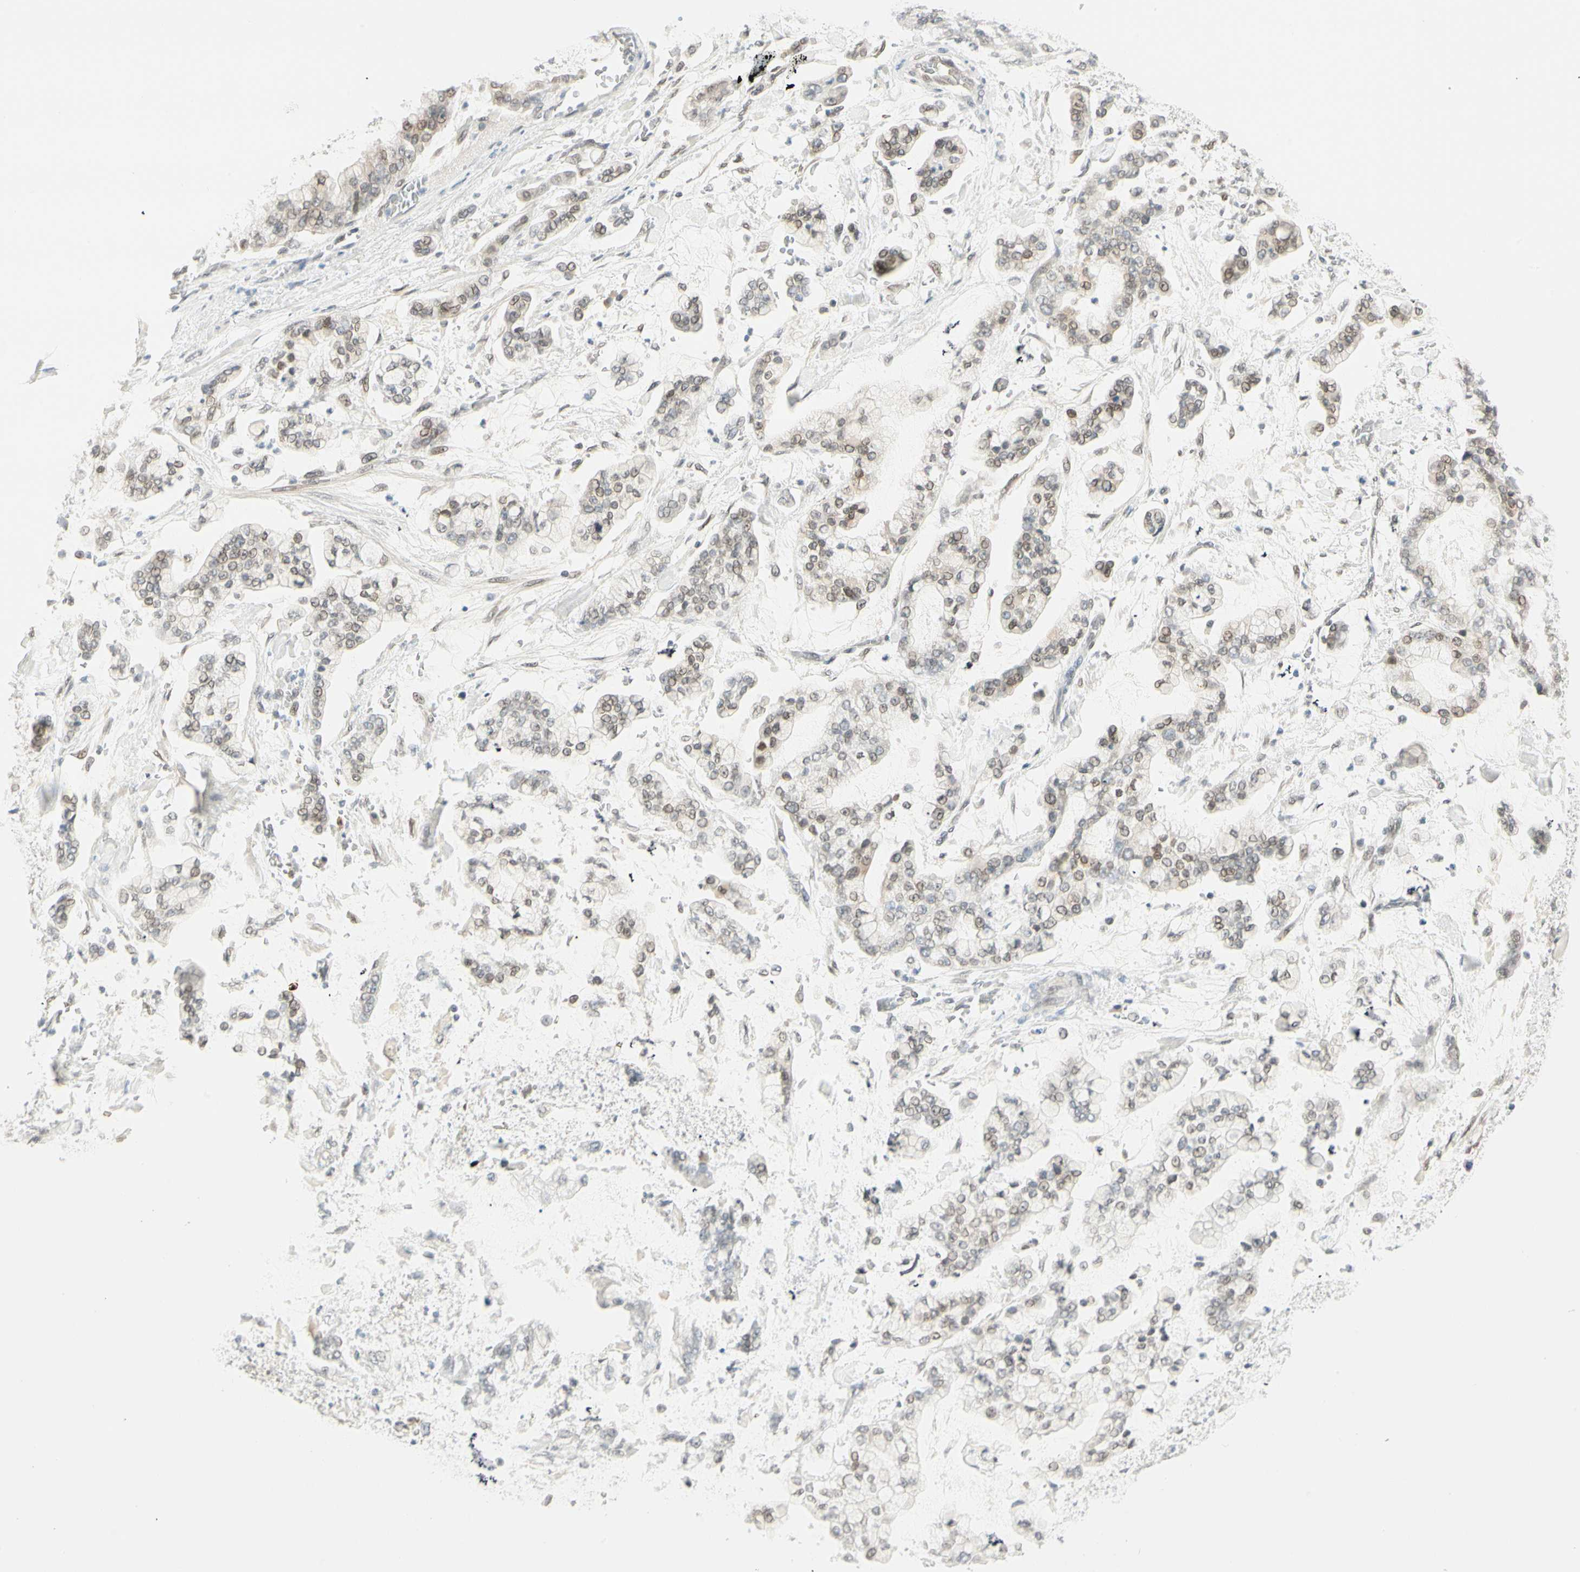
{"staining": {"intensity": "weak", "quantity": "<25%", "location": "cytoplasmic/membranous,nuclear"}, "tissue": "stomach cancer", "cell_type": "Tumor cells", "image_type": "cancer", "snomed": [{"axis": "morphology", "description": "Normal tissue, NOS"}, {"axis": "morphology", "description": "Adenocarcinoma, NOS"}, {"axis": "topography", "description": "Stomach, upper"}, {"axis": "topography", "description": "Stomach"}], "caption": "Tumor cells are negative for brown protein staining in stomach cancer. The staining is performed using DAB brown chromogen with nuclei counter-stained in using hematoxylin.", "gene": "BCAN", "patient": {"sex": "male", "age": 76}}